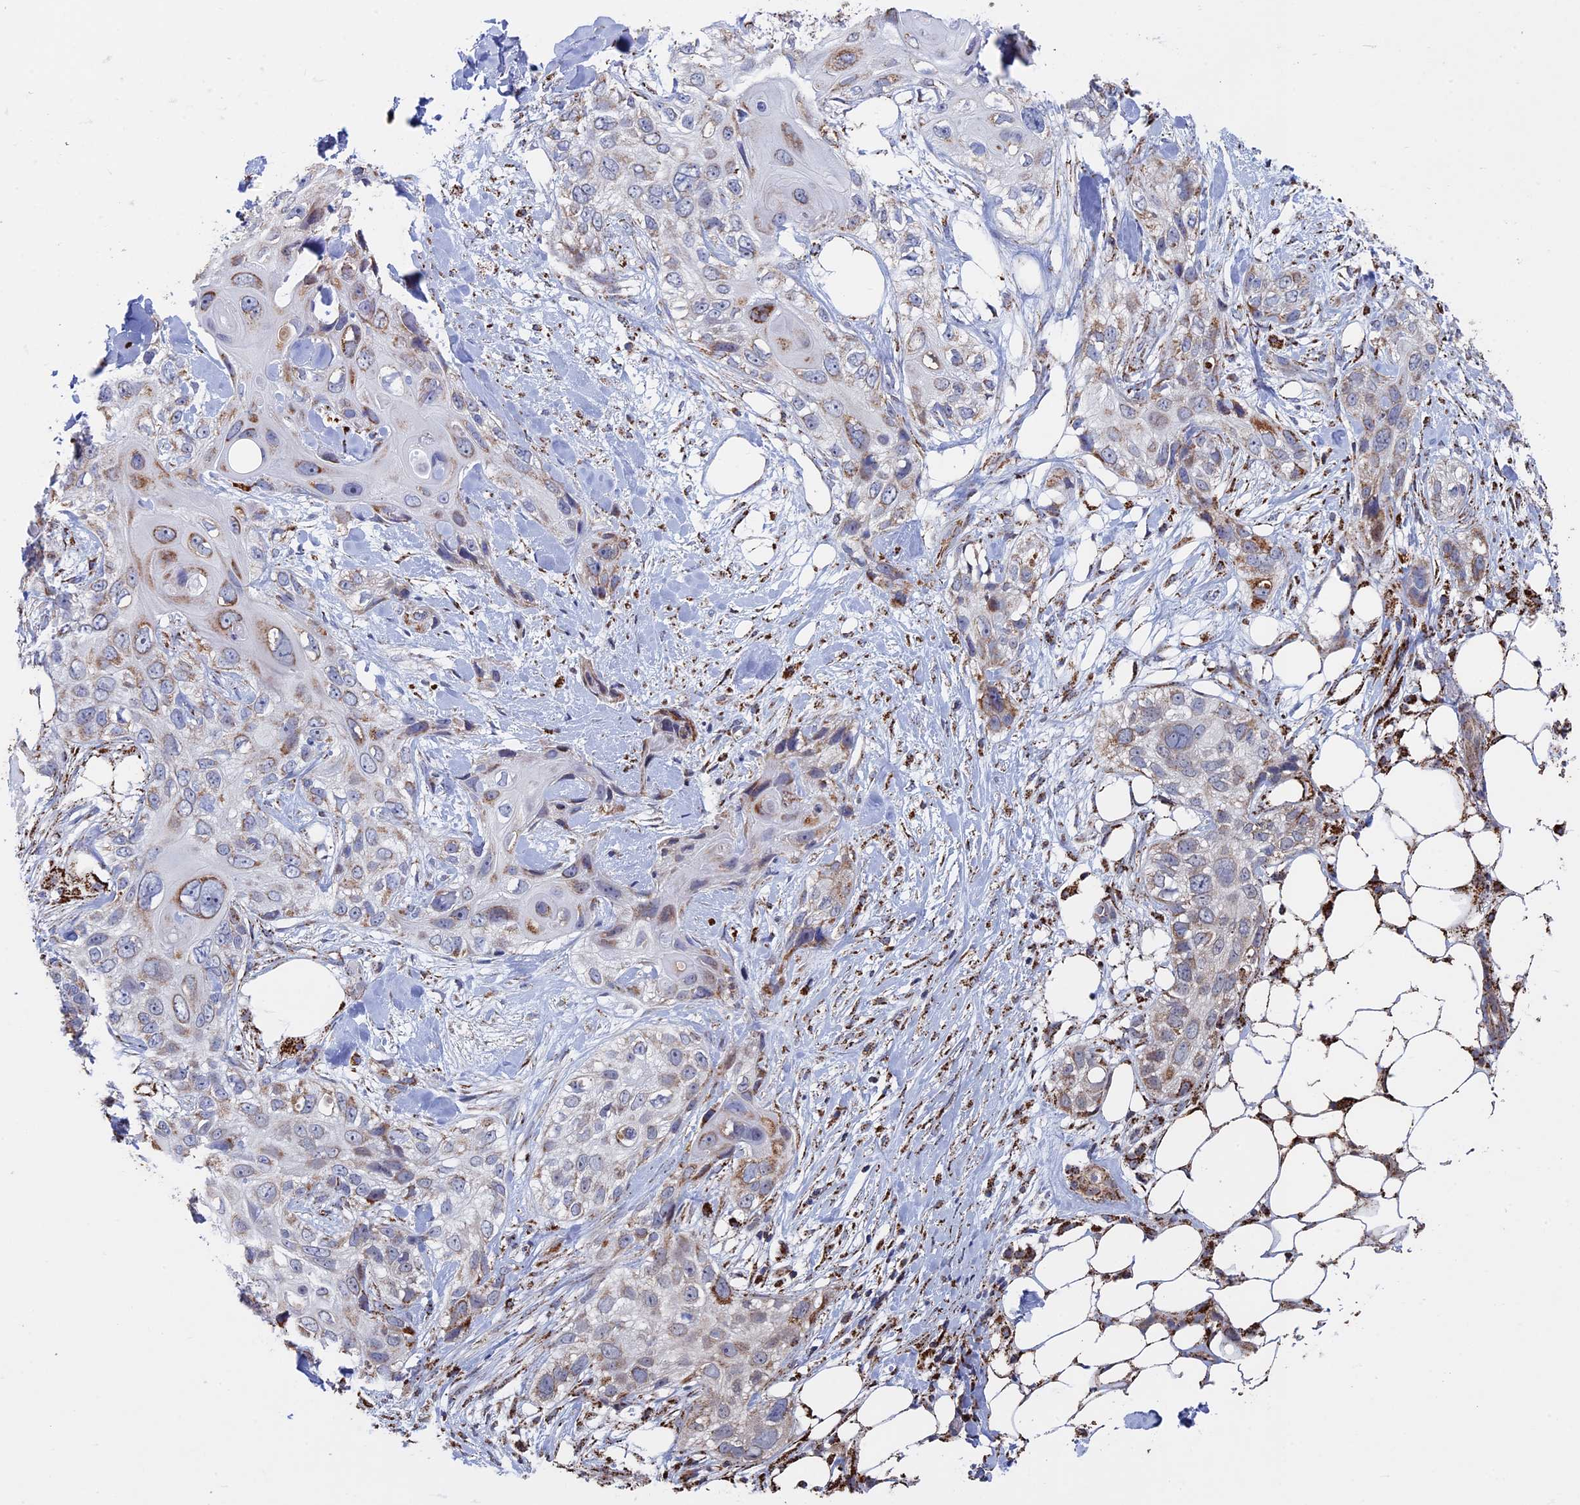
{"staining": {"intensity": "moderate", "quantity": "<25%", "location": "cytoplasmic/membranous"}, "tissue": "skin cancer", "cell_type": "Tumor cells", "image_type": "cancer", "snomed": [{"axis": "morphology", "description": "Normal tissue, NOS"}, {"axis": "morphology", "description": "Squamous cell carcinoma, NOS"}, {"axis": "topography", "description": "Skin"}], "caption": "This histopathology image displays immunohistochemistry (IHC) staining of skin squamous cell carcinoma, with low moderate cytoplasmic/membranous expression in approximately <25% of tumor cells.", "gene": "SEC24D", "patient": {"sex": "male", "age": 72}}